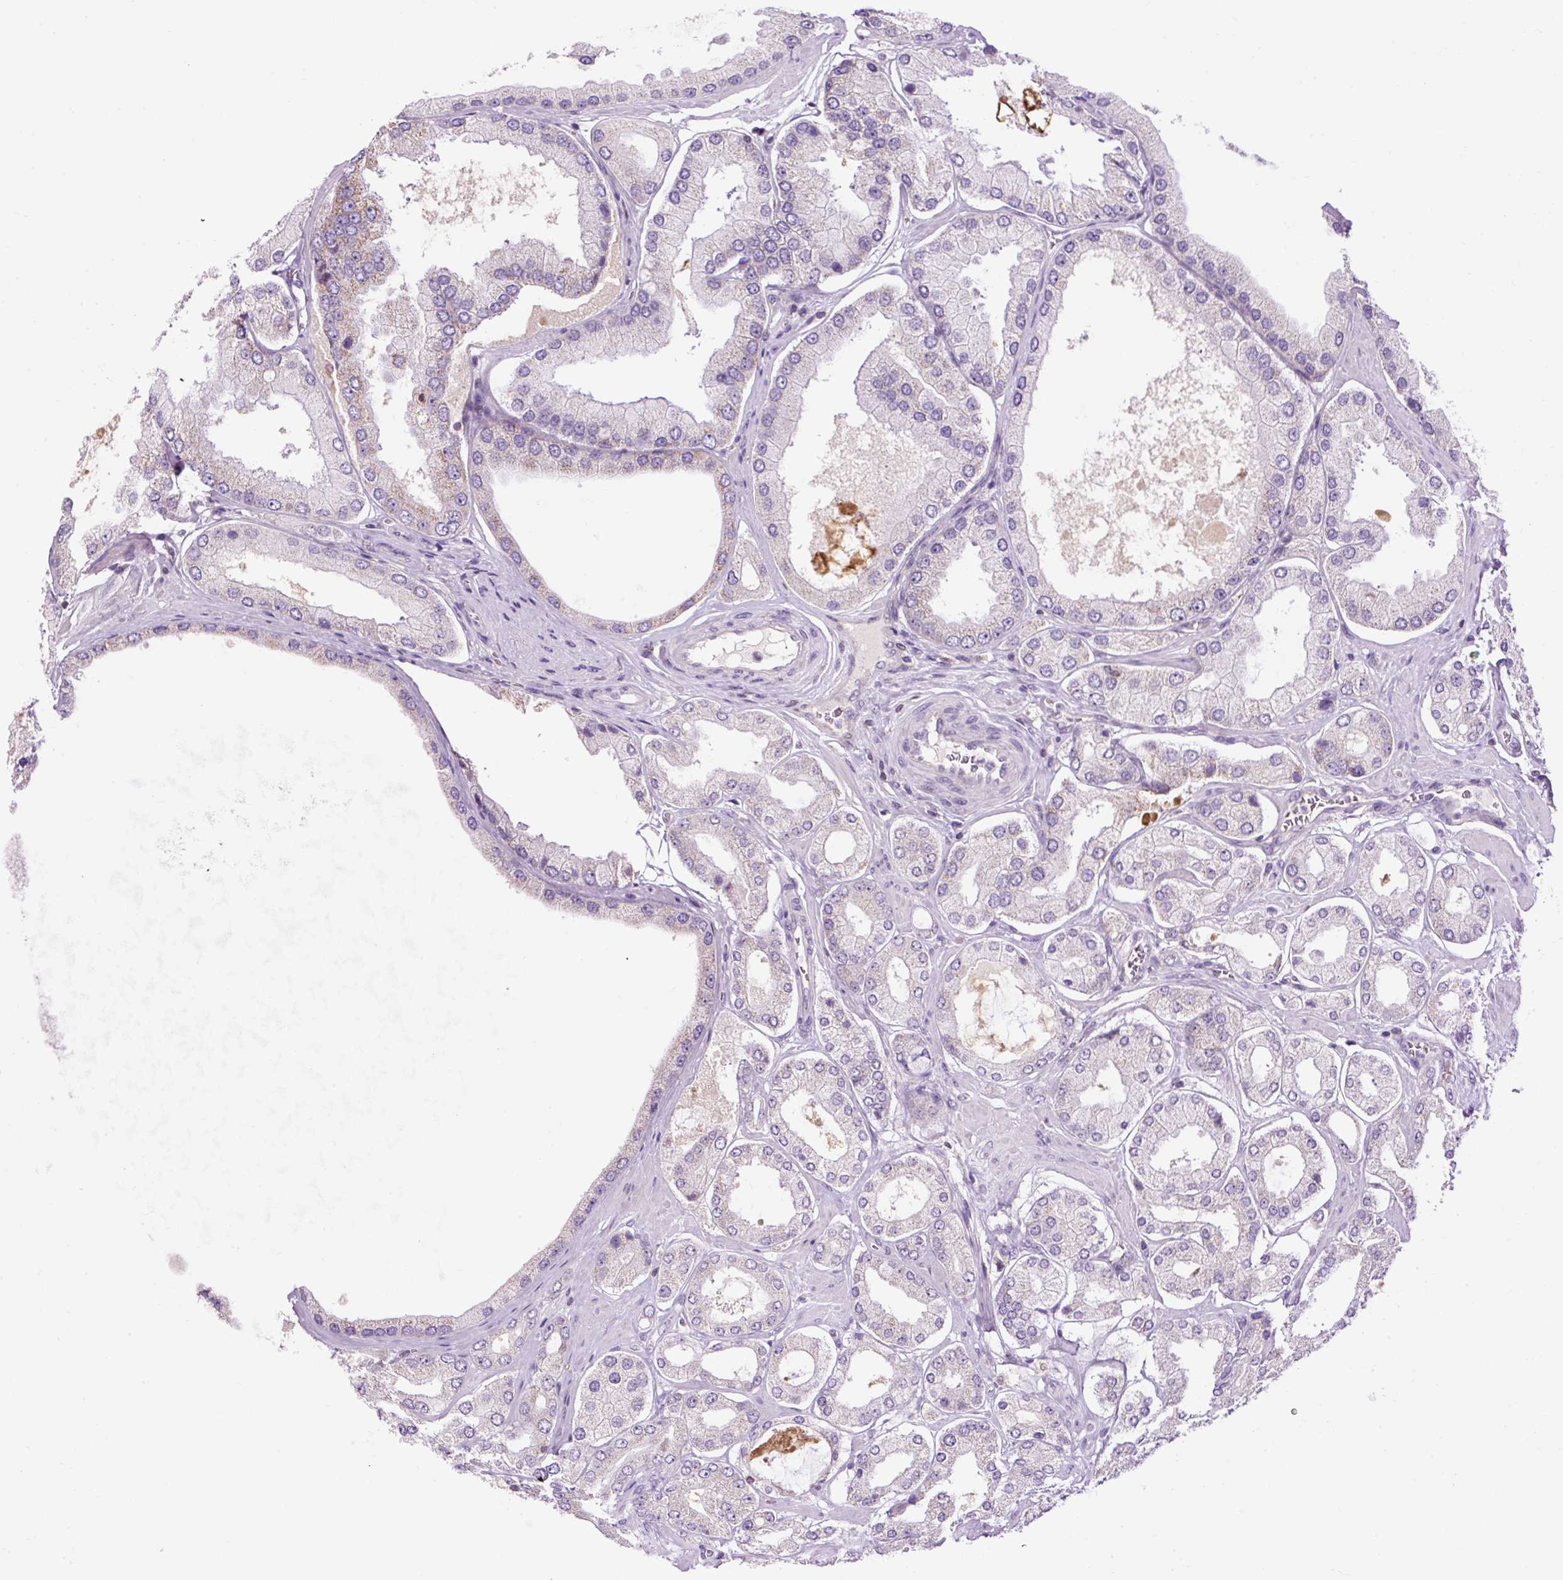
{"staining": {"intensity": "negative", "quantity": "none", "location": "none"}, "tissue": "prostate cancer", "cell_type": "Tumor cells", "image_type": "cancer", "snomed": [{"axis": "morphology", "description": "Adenocarcinoma, Low grade"}, {"axis": "topography", "description": "Prostate"}], "caption": "Human prostate low-grade adenocarcinoma stained for a protein using IHC exhibits no positivity in tumor cells.", "gene": "CD83", "patient": {"sex": "male", "age": 42}}